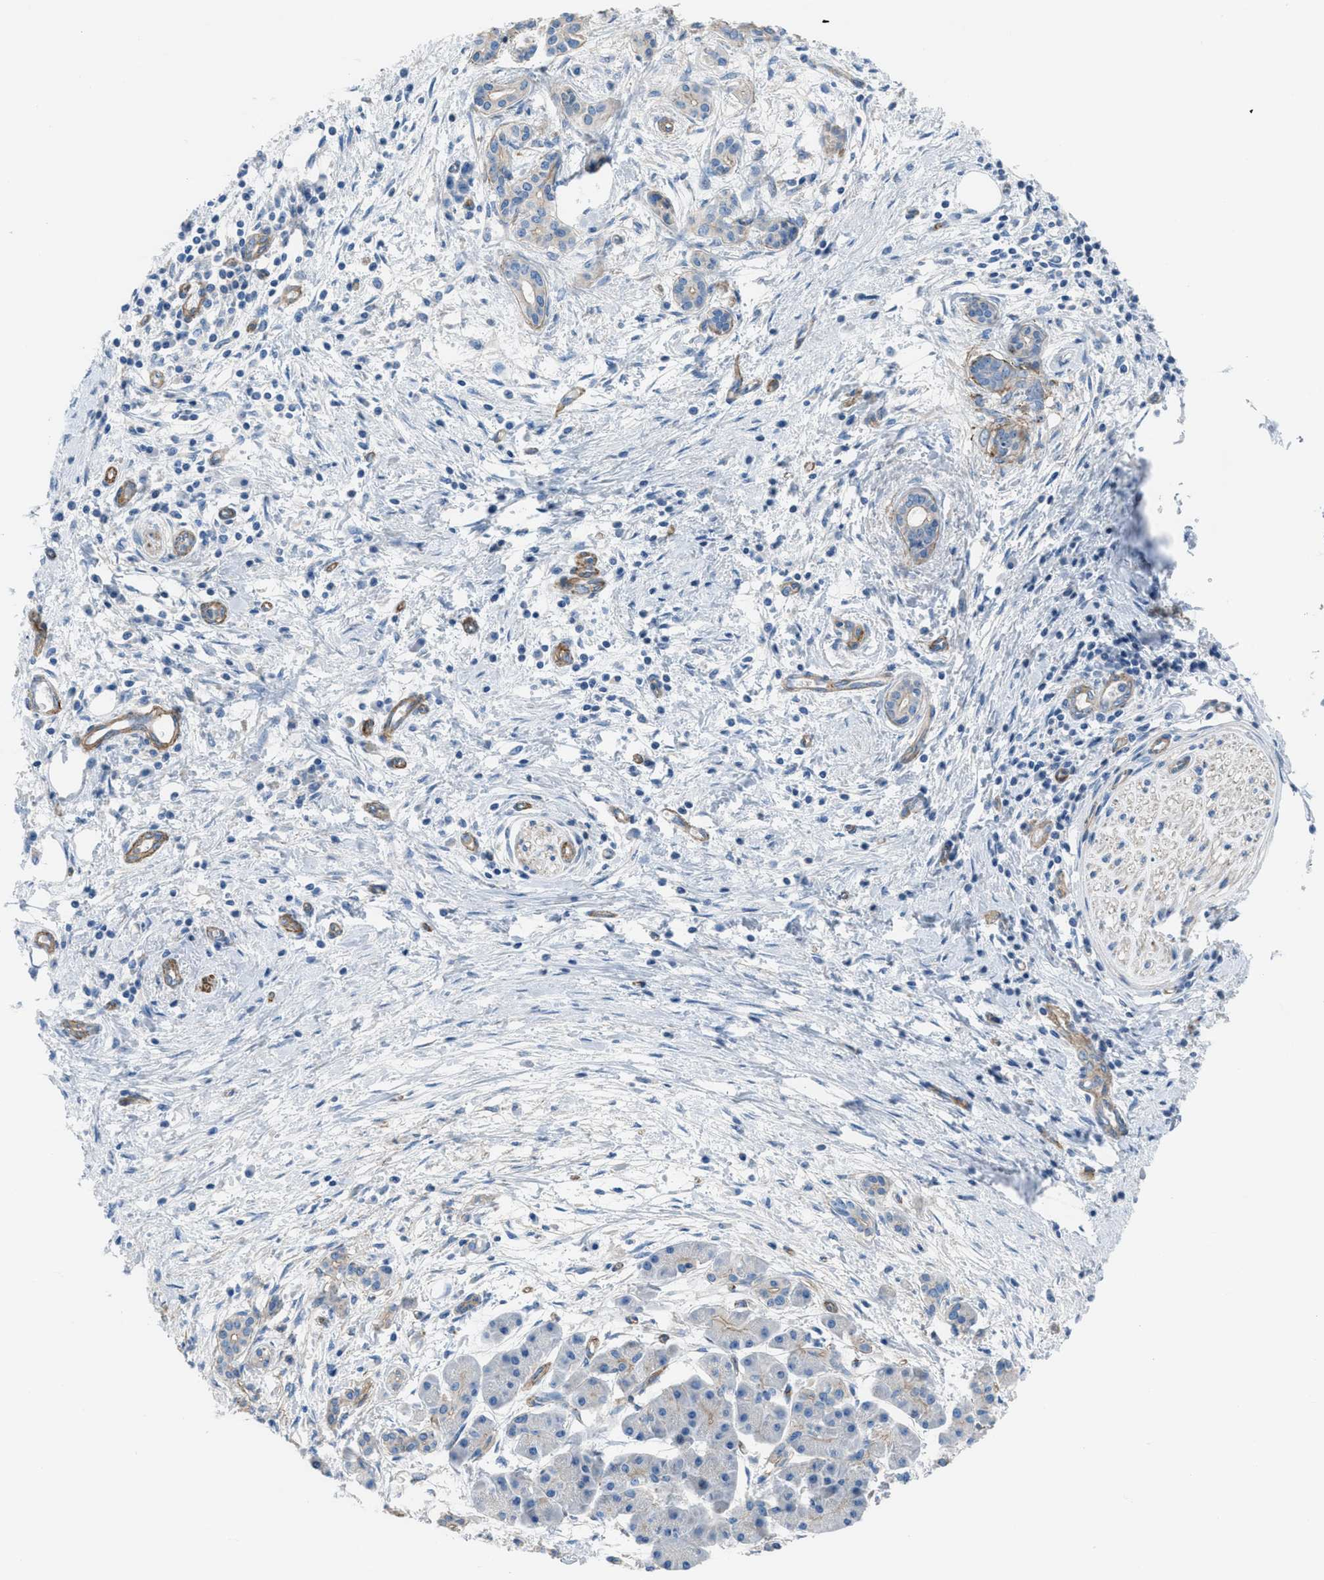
{"staining": {"intensity": "weak", "quantity": "<25%", "location": "cytoplasmic/membranous"}, "tissue": "pancreatic cancer", "cell_type": "Tumor cells", "image_type": "cancer", "snomed": [{"axis": "morphology", "description": "Adenocarcinoma, NOS"}, {"axis": "topography", "description": "Pancreas"}], "caption": "An immunohistochemistry histopathology image of pancreatic adenocarcinoma is shown. There is no staining in tumor cells of pancreatic adenocarcinoma.", "gene": "KCNH7", "patient": {"sex": "female", "age": 70}}